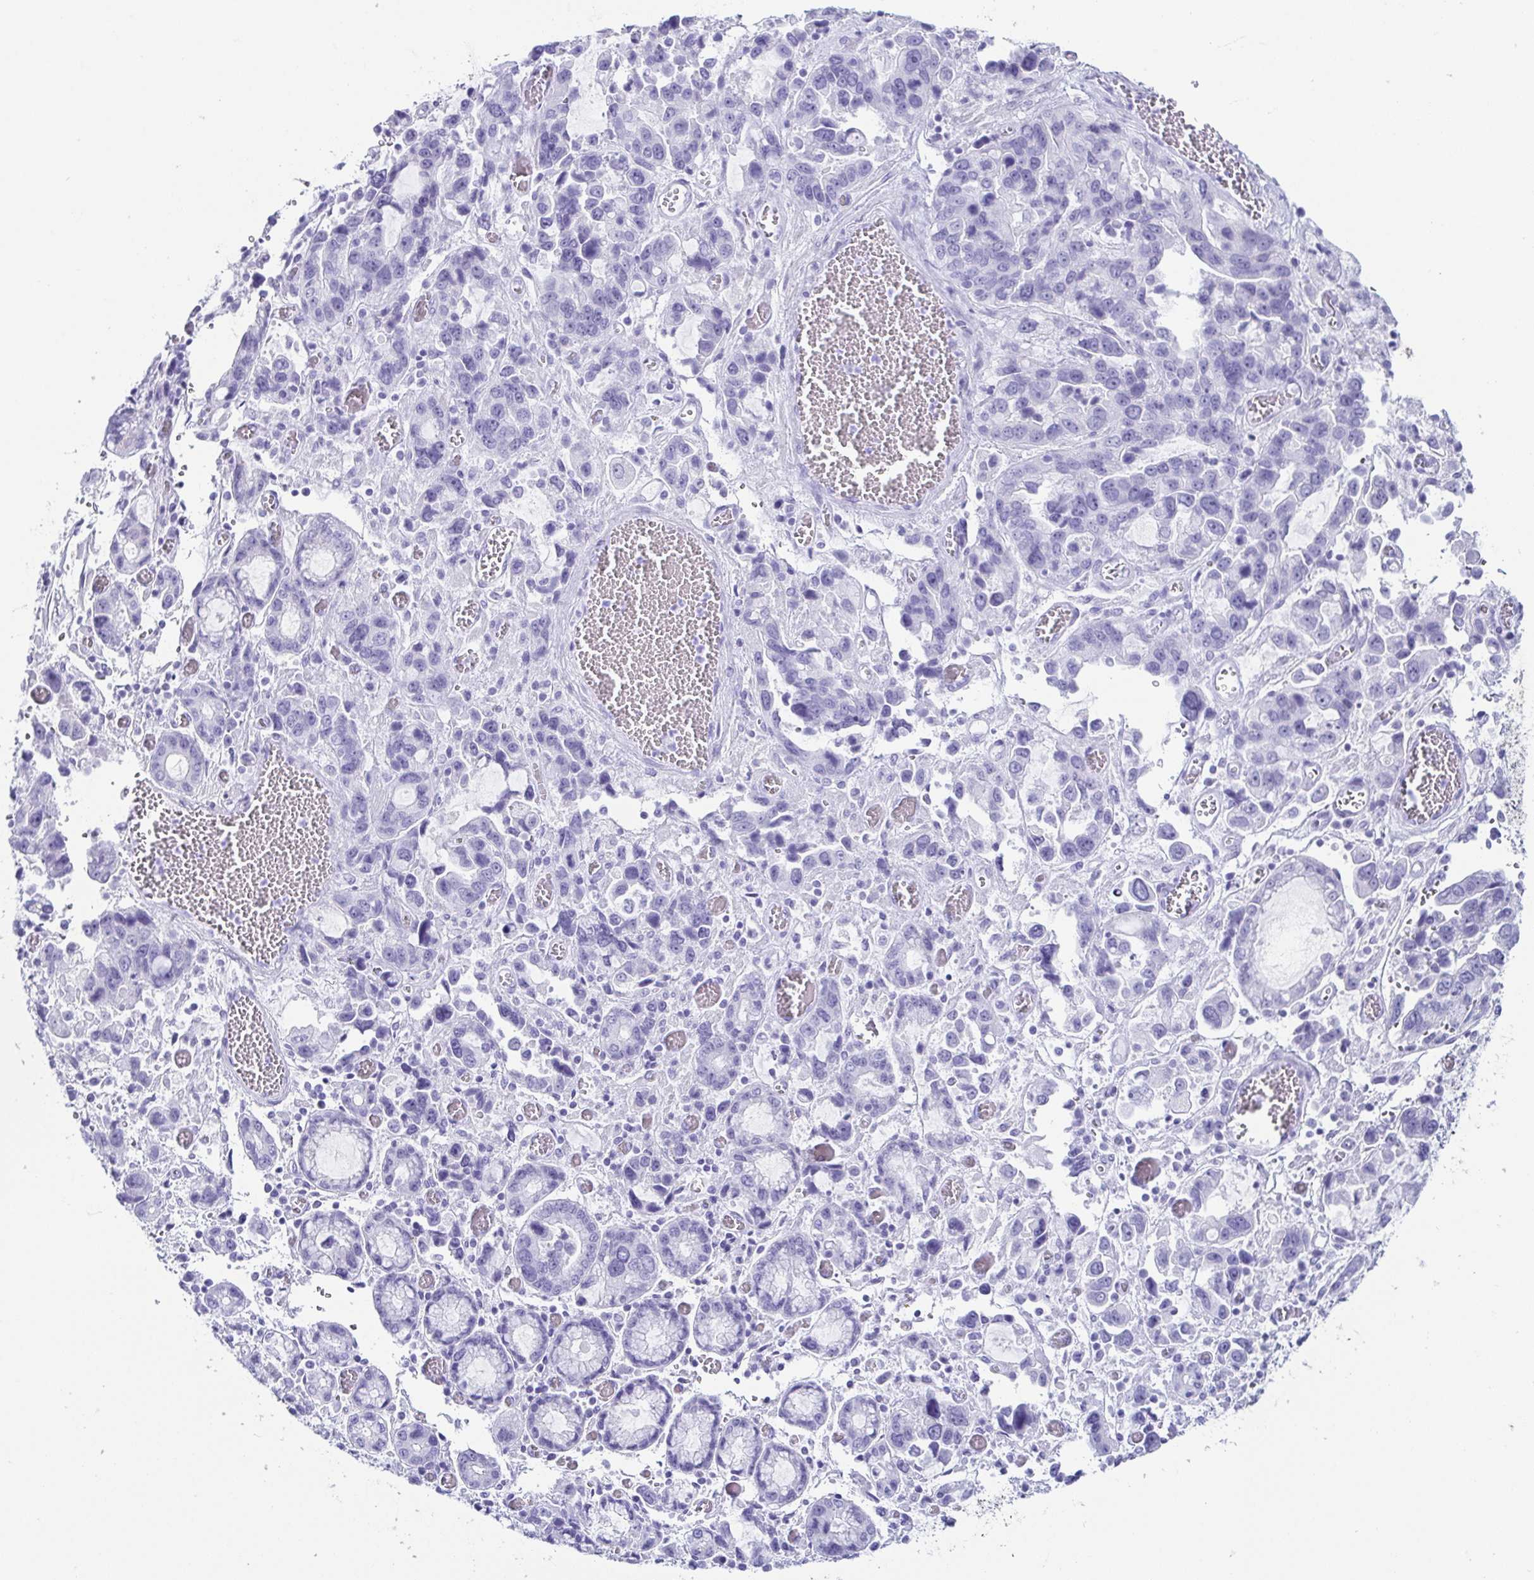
{"staining": {"intensity": "negative", "quantity": "none", "location": "none"}, "tissue": "stomach cancer", "cell_type": "Tumor cells", "image_type": "cancer", "snomed": [{"axis": "morphology", "description": "Adenocarcinoma, NOS"}, {"axis": "topography", "description": "Stomach, upper"}], "caption": "Human stomach cancer (adenocarcinoma) stained for a protein using IHC demonstrates no positivity in tumor cells.", "gene": "CD164L2", "patient": {"sex": "female", "age": 81}}